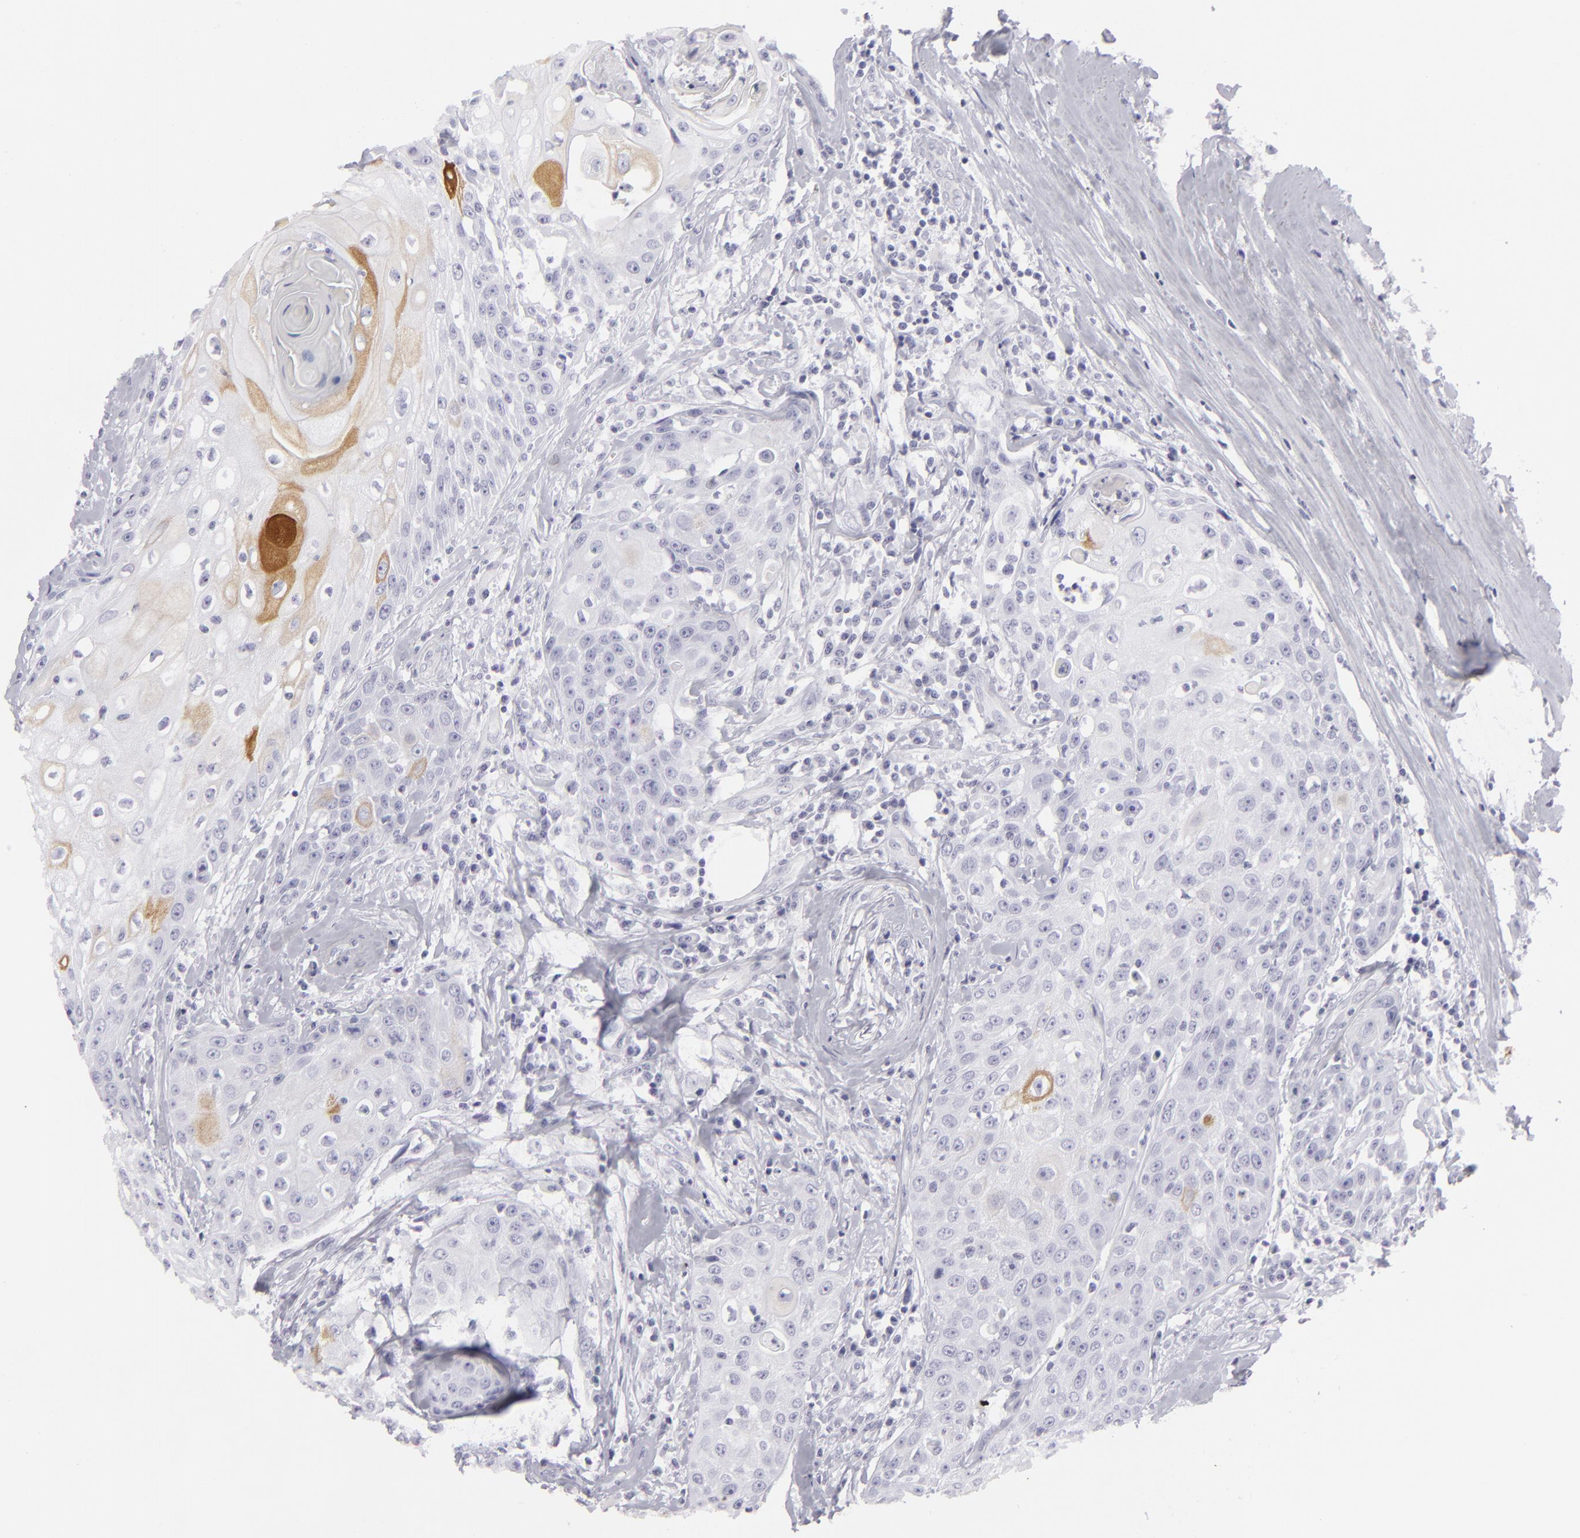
{"staining": {"intensity": "strong", "quantity": "<25%", "location": "cytoplasmic/membranous"}, "tissue": "head and neck cancer", "cell_type": "Tumor cells", "image_type": "cancer", "snomed": [{"axis": "morphology", "description": "Squamous cell carcinoma, NOS"}, {"axis": "topography", "description": "Oral tissue"}, {"axis": "topography", "description": "Head-Neck"}], "caption": "Head and neck squamous cell carcinoma stained for a protein shows strong cytoplasmic/membranous positivity in tumor cells.", "gene": "KRT1", "patient": {"sex": "female", "age": 82}}